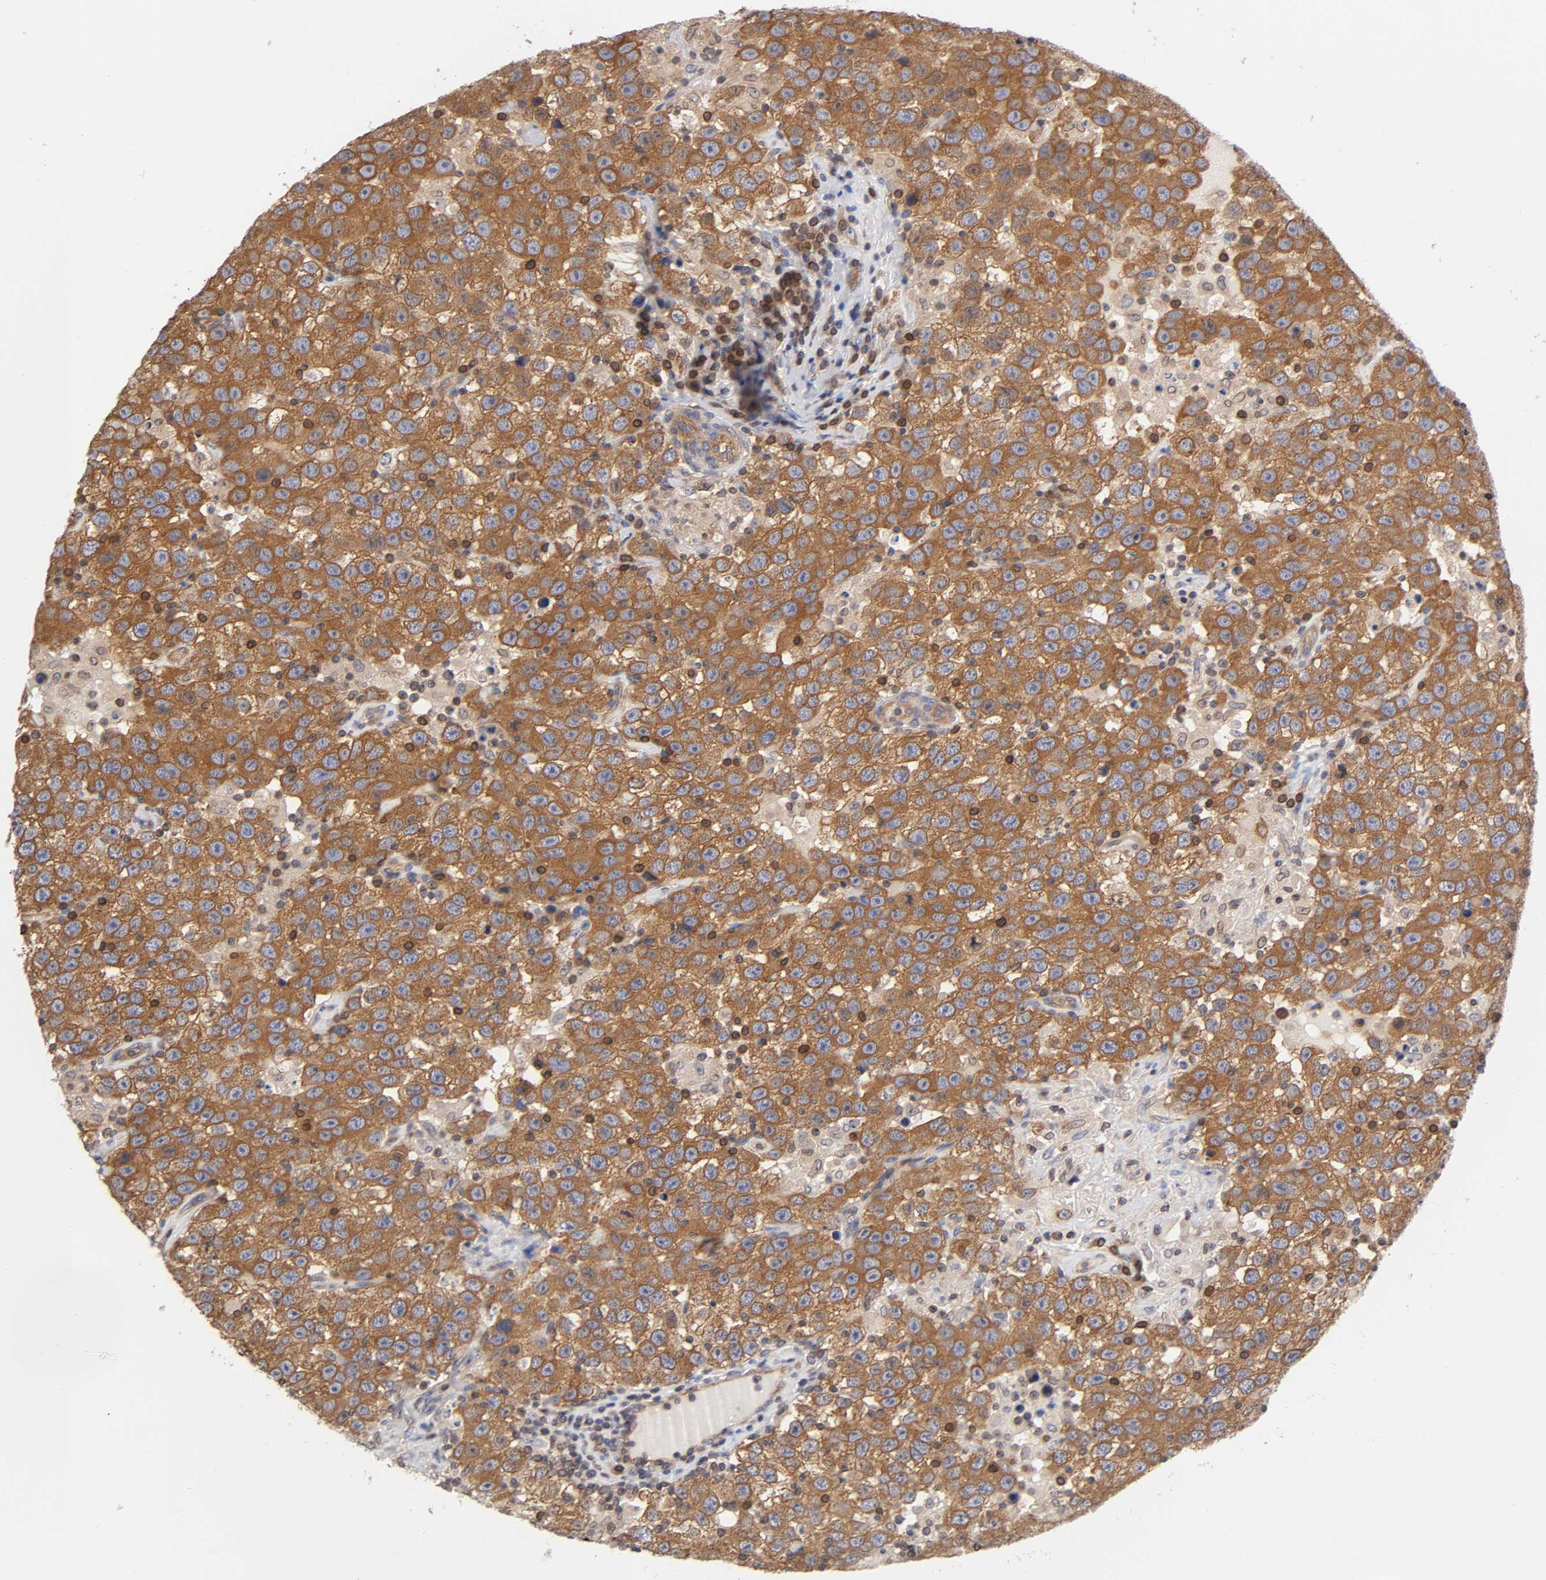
{"staining": {"intensity": "moderate", "quantity": ">75%", "location": "cytoplasmic/membranous"}, "tissue": "testis cancer", "cell_type": "Tumor cells", "image_type": "cancer", "snomed": [{"axis": "morphology", "description": "Seminoma, NOS"}, {"axis": "topography", "description": "Testis"}], "caption": "Human testis seminoma stained for a protein (brown) exhibits moderate cytoplasmic/membranous positive positivity in approximately >75% of tumor cells.", "gene": "STRN3", "patient": {"sex": "male", "age": 41}}